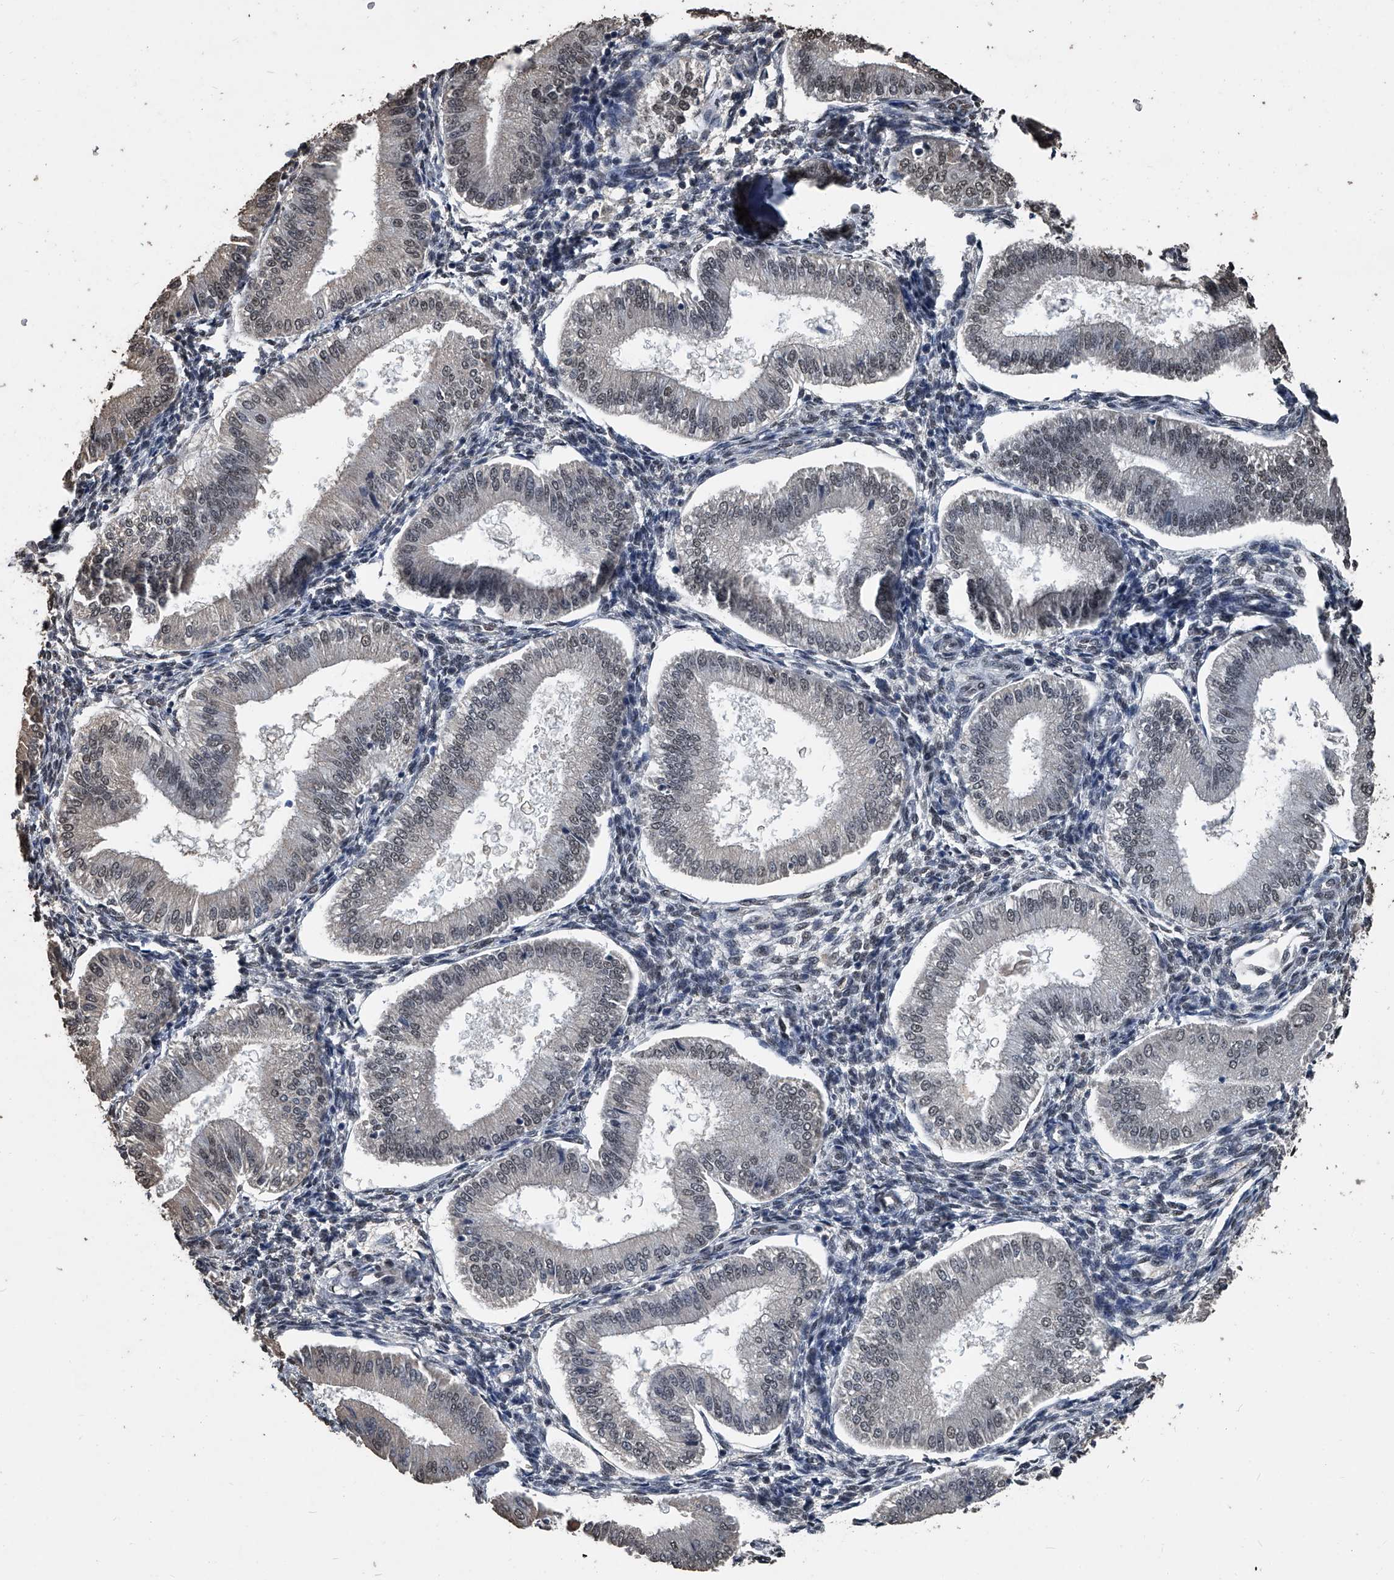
{"staining": {"intensity": "weak", "quantity": "25%-75%", "location": "nuclear"}, "tissue": "endometrium", "cell_type": "Cells in endometrial stroma", "image_type": "normal", "snomed": [{"axis": "morphology", "description": "Normal tissue, NOS"}, {"axis": "topography", "description": "Endometrium"}], "caption": "Cells in endometrial stroma demonstrate weak nuclear expression in approximately 25%-75% of cells in unremarkable endometrium. (IHC, brightfield microscopy, high magnification).", "gene": "MATR3", "patient": {"sex": "female", "age": 39}}